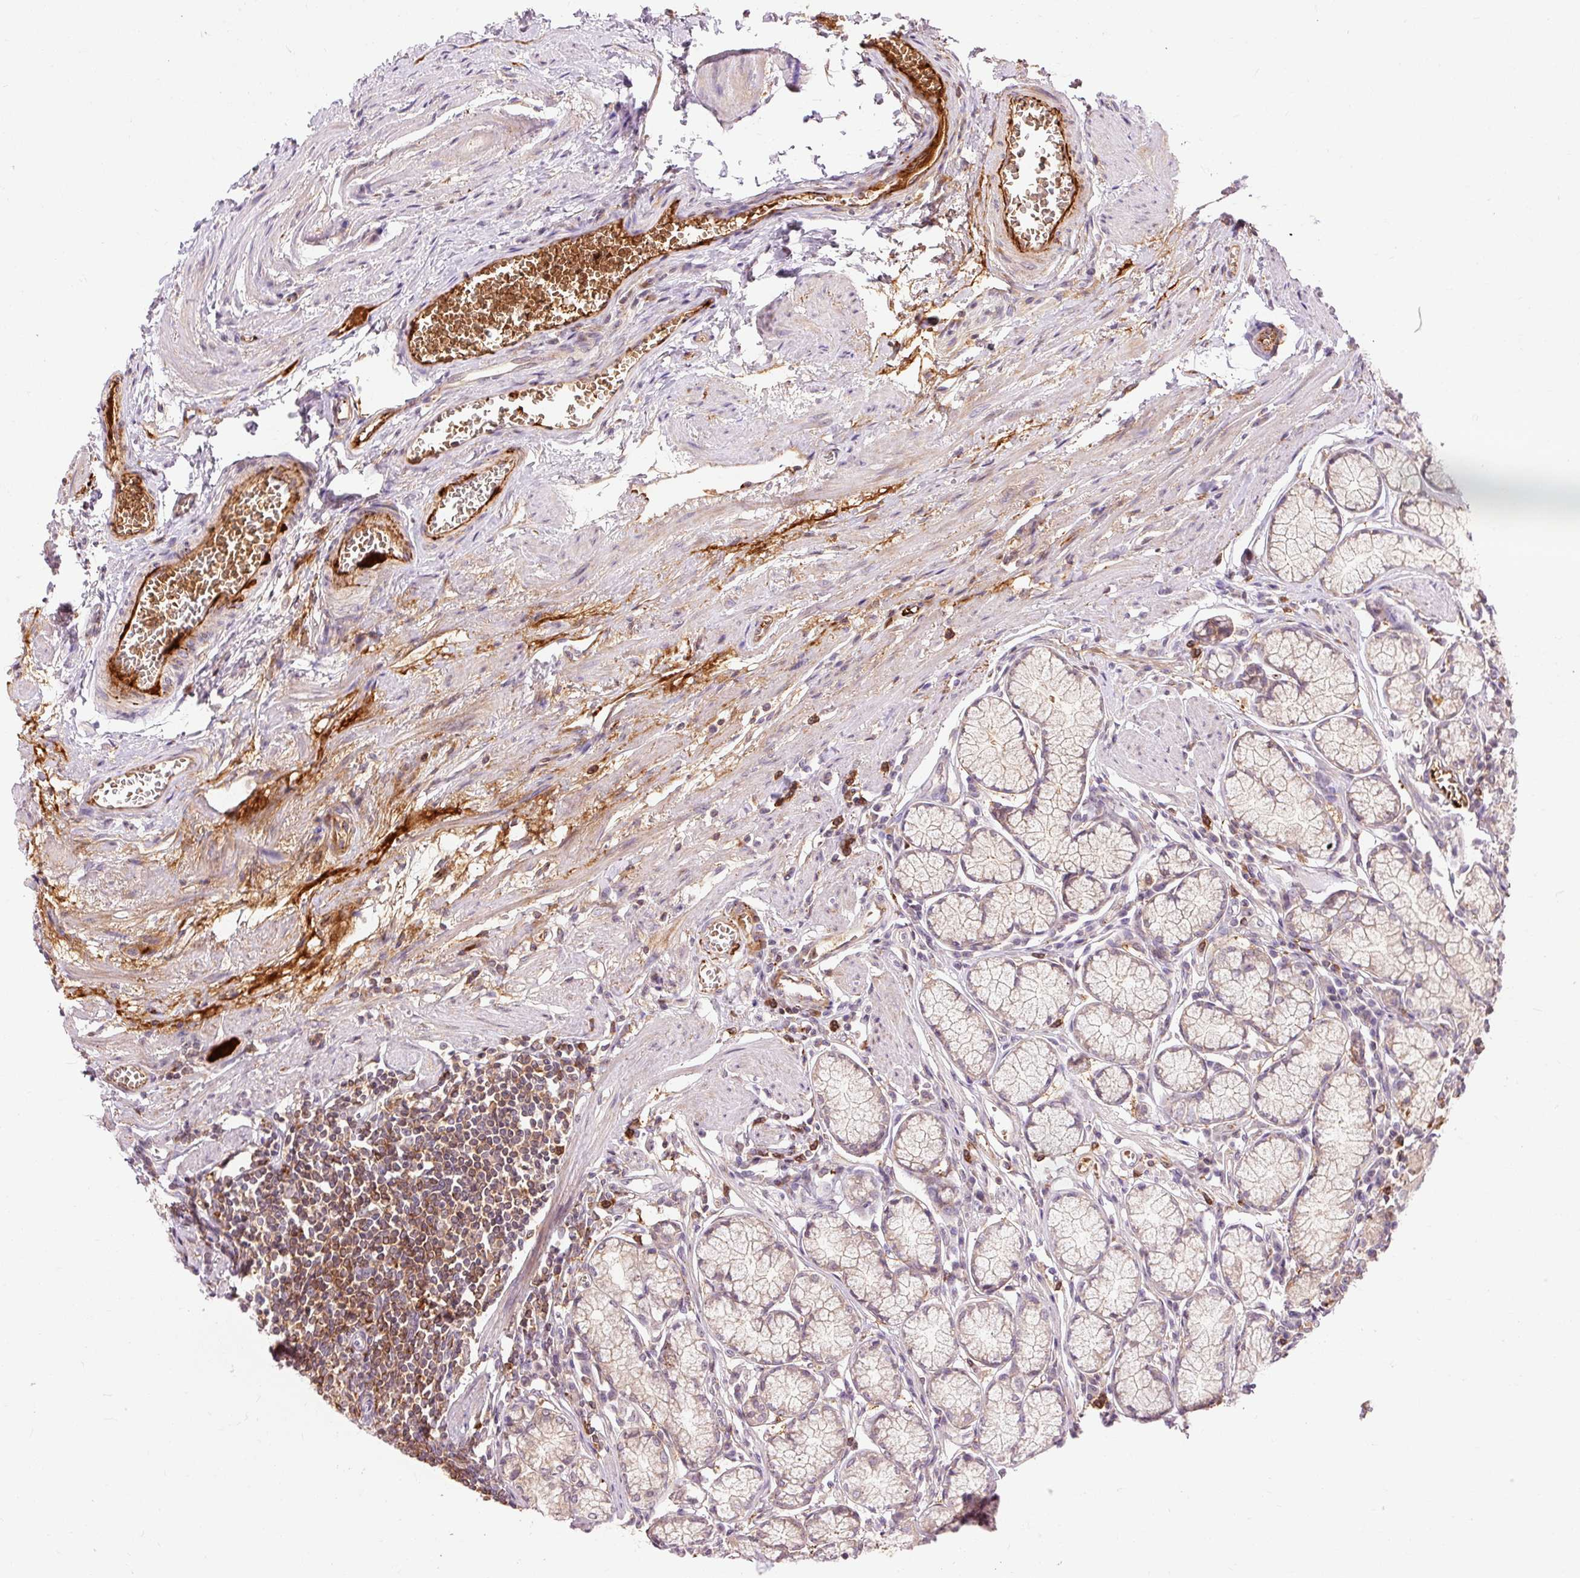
{"staining": {"intensity": "strong", "quantity": "25%-75%", "location": "cytoplasmic/membranous"}, "tissue": "stomach", "cell_type": "Glandular cells", "image_type": "normal", "snomed": [{"axis": "morphology", "description": "Normal tissue, NOS"}, {"axis": "topography", "description": "Stomach"}], "caption": "Immunohistochemical staining of benign human stomach shows strong cytoplasmic/membranous protein expression in about 25%-75% of glandular cells. Nuclei are stained in blue.", "gene": "CEBPZ", "patient": {"sex": "male", "age": 55}}